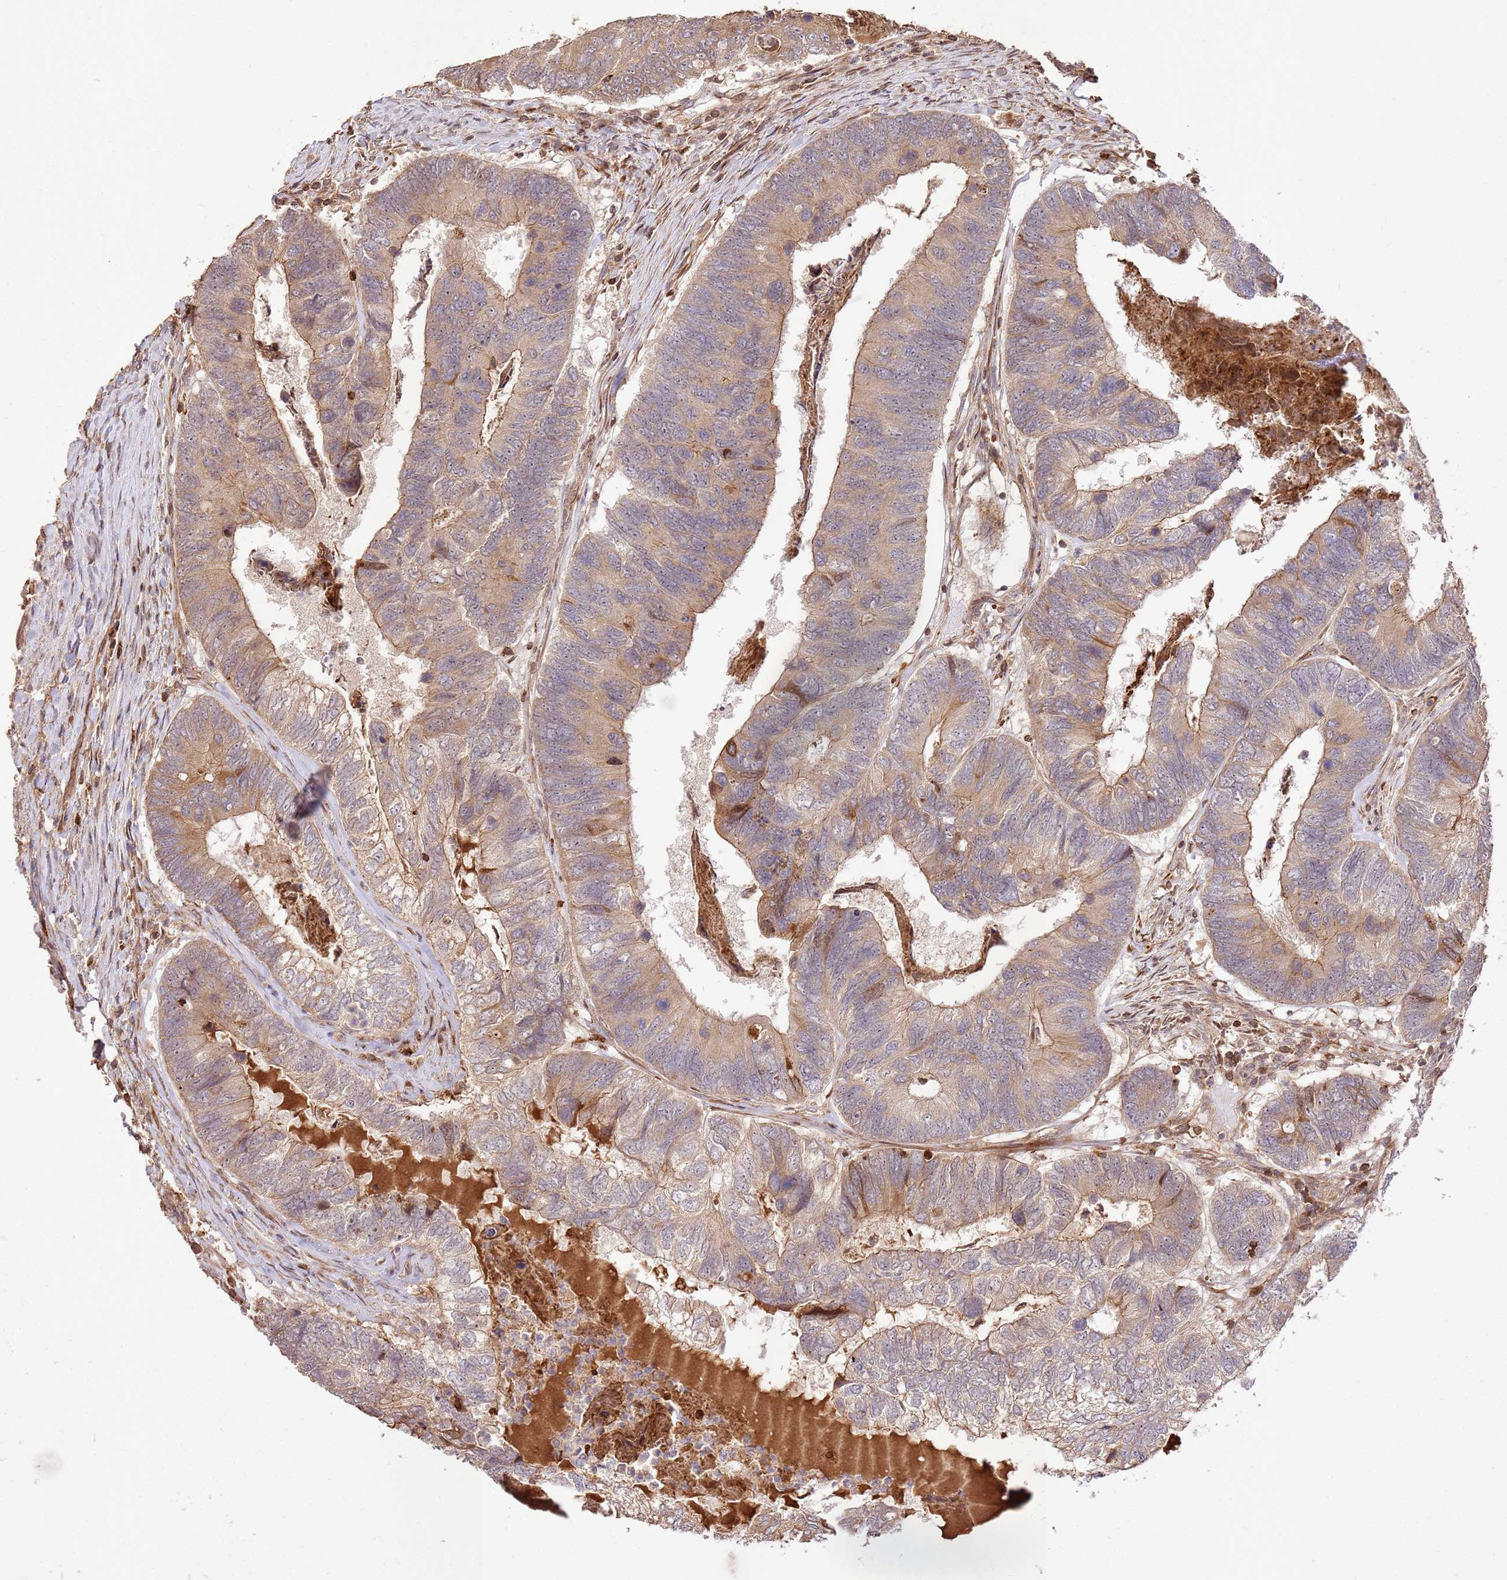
{"staining": {"intensity": "moderate", "quantity": ">75%", "location": "cytoplasmic/membranous"}, "tissue": "colorectal cancer", "cell_type": "Tumor cells", "image_type": "cancer", "snomed": [{"axis": "morphology", "description": "Adenocarcinoma, NOS"}, {"axis": "topography", "description": "Colon"}], "caption": "A micrograph of colorectal adenocarcinoma stained for a protein displays moderate cytoplasmic/membranous brown staining in tumor cells.", "gene": "KATNAL2", "patient": {"sex": "female", "age": 67}}